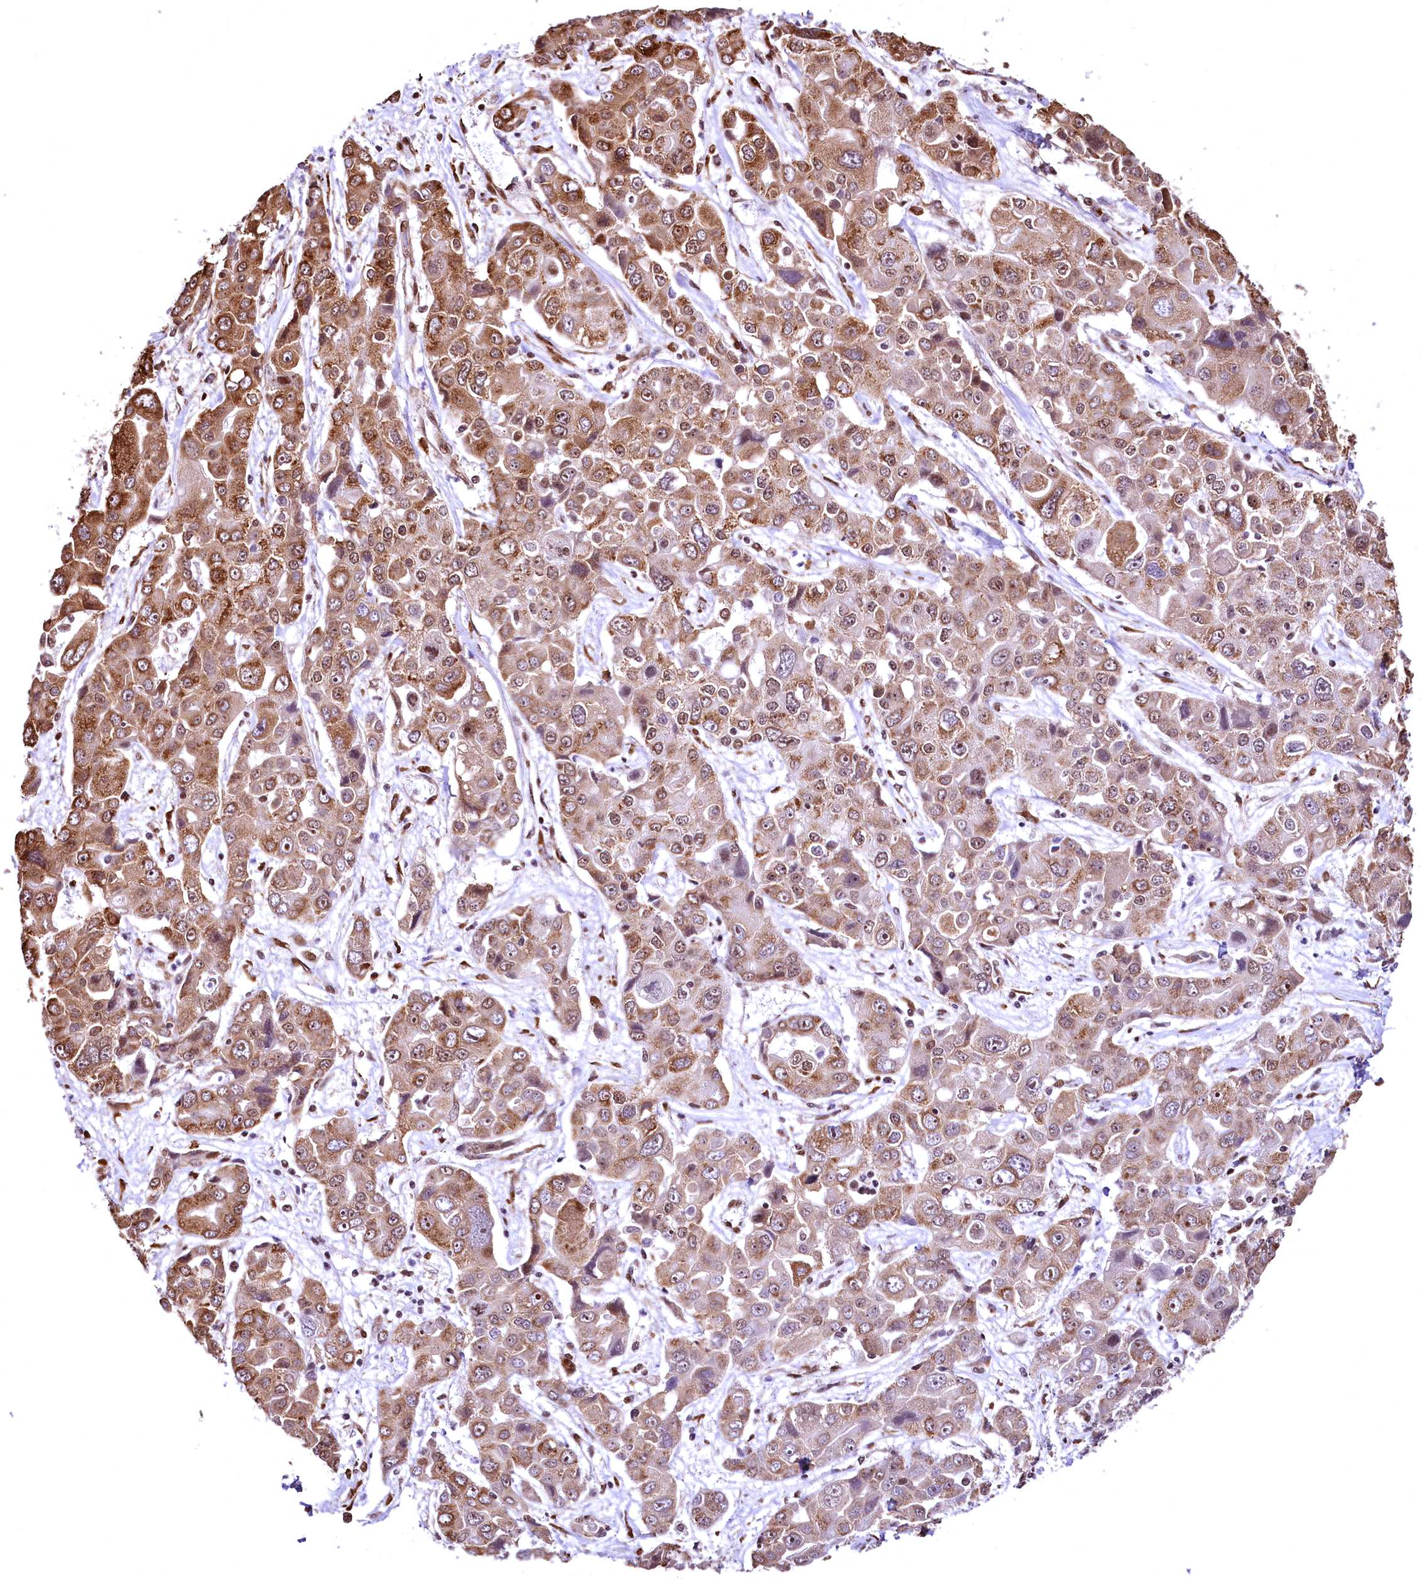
{"staining": {"intensity": "moderate", "quantity": ">75%", "location": "cytoplasmic/membranous,nuclear"}, "tissue": "liver cancer", "cell_type": "Tumor cells", "image_type": "cancer", "snomed": [{"axis": "morphology", "description": "Cholangiocarcinoma"}, {"axis": "topography", "description": "Liver"}], "caption": "A photomicrograph showing moderate cytoplasmic/membranous and nuclear staining in approximately >75% of tumor cells in cholangiocarcinoma (liver), as visualized by brown immunohistochemical staining.", "gene": "PDS5B", "patient": {"sex": "male", "age": 67}}